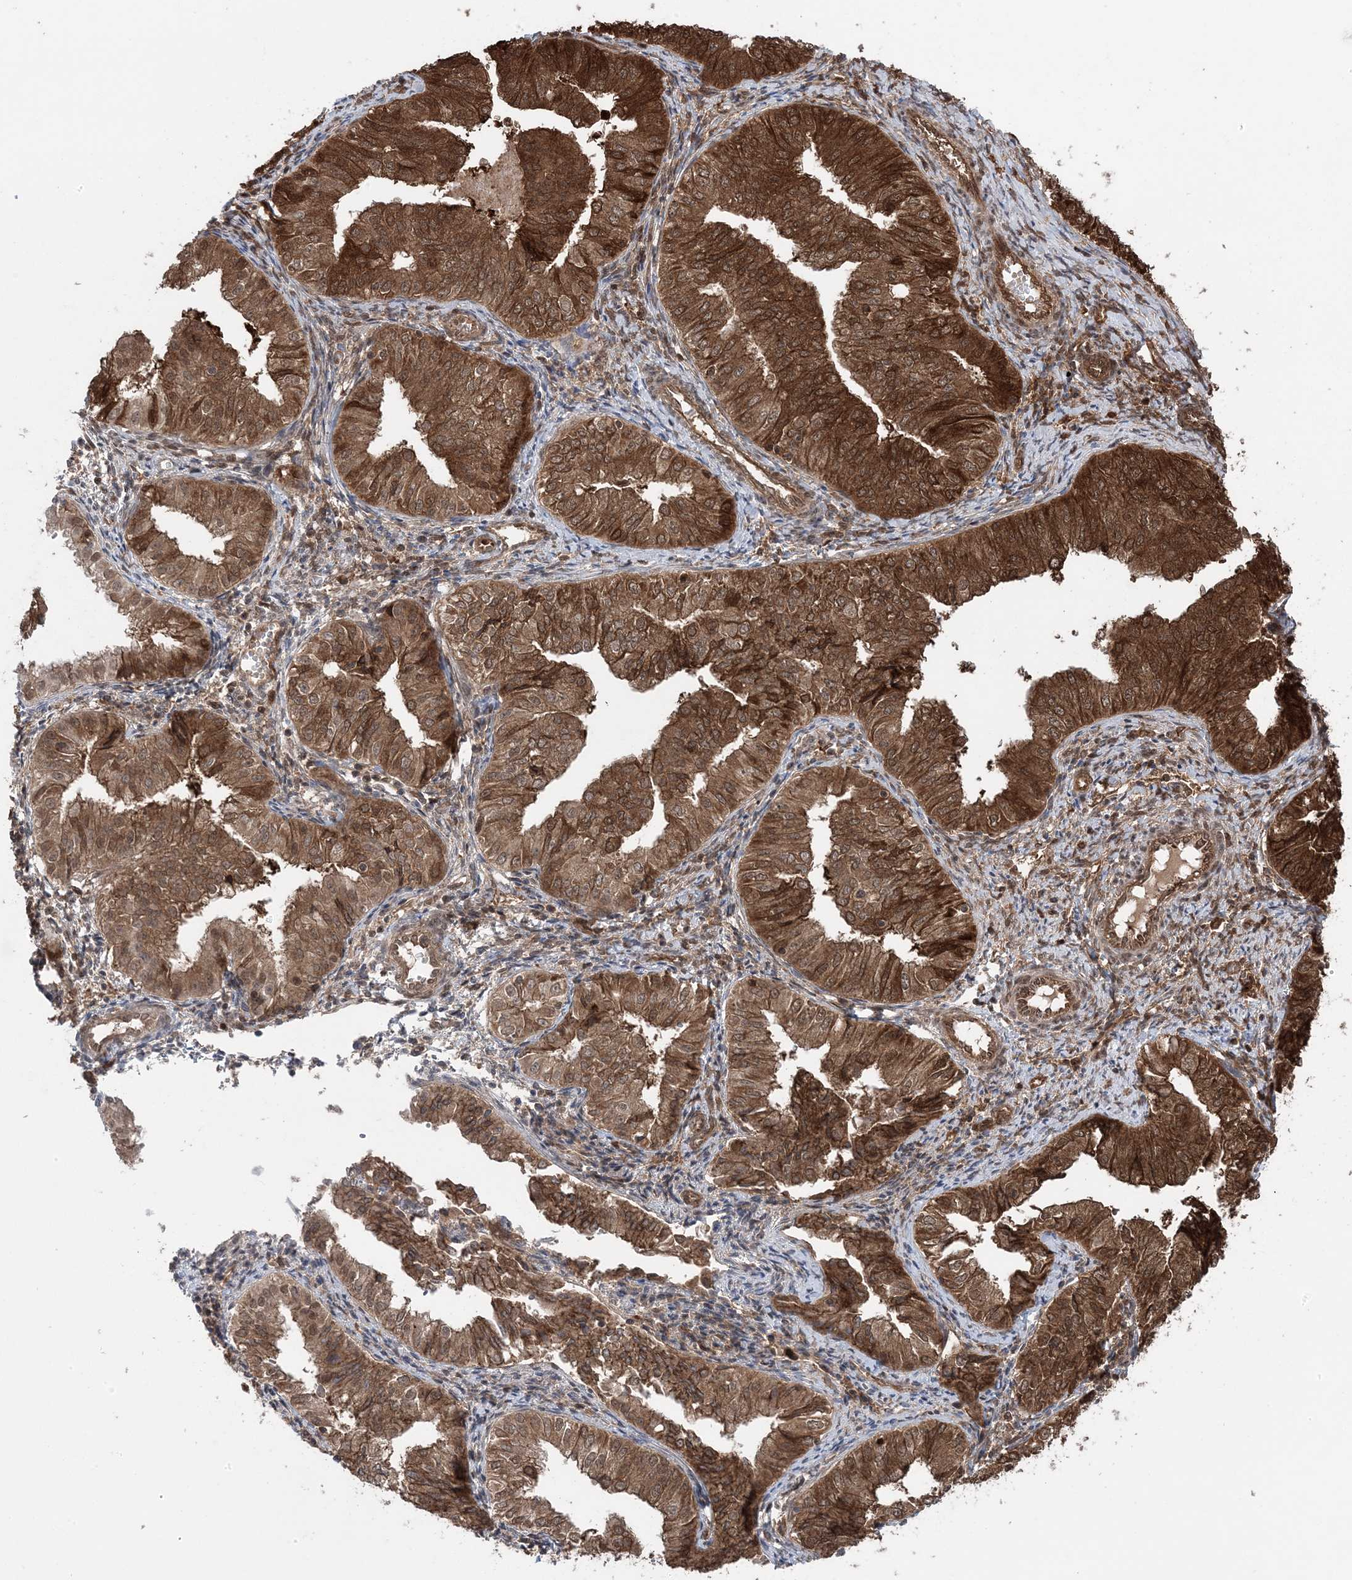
{"staining": {"intensity": "strong", "quantity": ">75%", "location": "cytoplasmic/membranous"}, "tissue": "endometrial cancer", "cell_type": "Tumor cells", "image_type": "cancer", "snomed": [{"axis": "morphology", "description": "Normal tissue, NOS"}, {"axis": "morphology", "description": "Adenocarcinoma, NOS"}, {"axis": "topography", "description": "Endometrium"}], "caption": "DAB immunohistochemical staining of human adenocarcinoma (endometrial) demonstrates strong cytoplasmic/membranous protein staining in about >75% of tumor cells. The staining was performed using DAB to visualize the protein expression in brown, while the nuclei were stained in blue with hematoxylin (Magnification: 20x).", "gene": "MAPK1IP1L", "patient": {"sex": "female", "age": 53}}